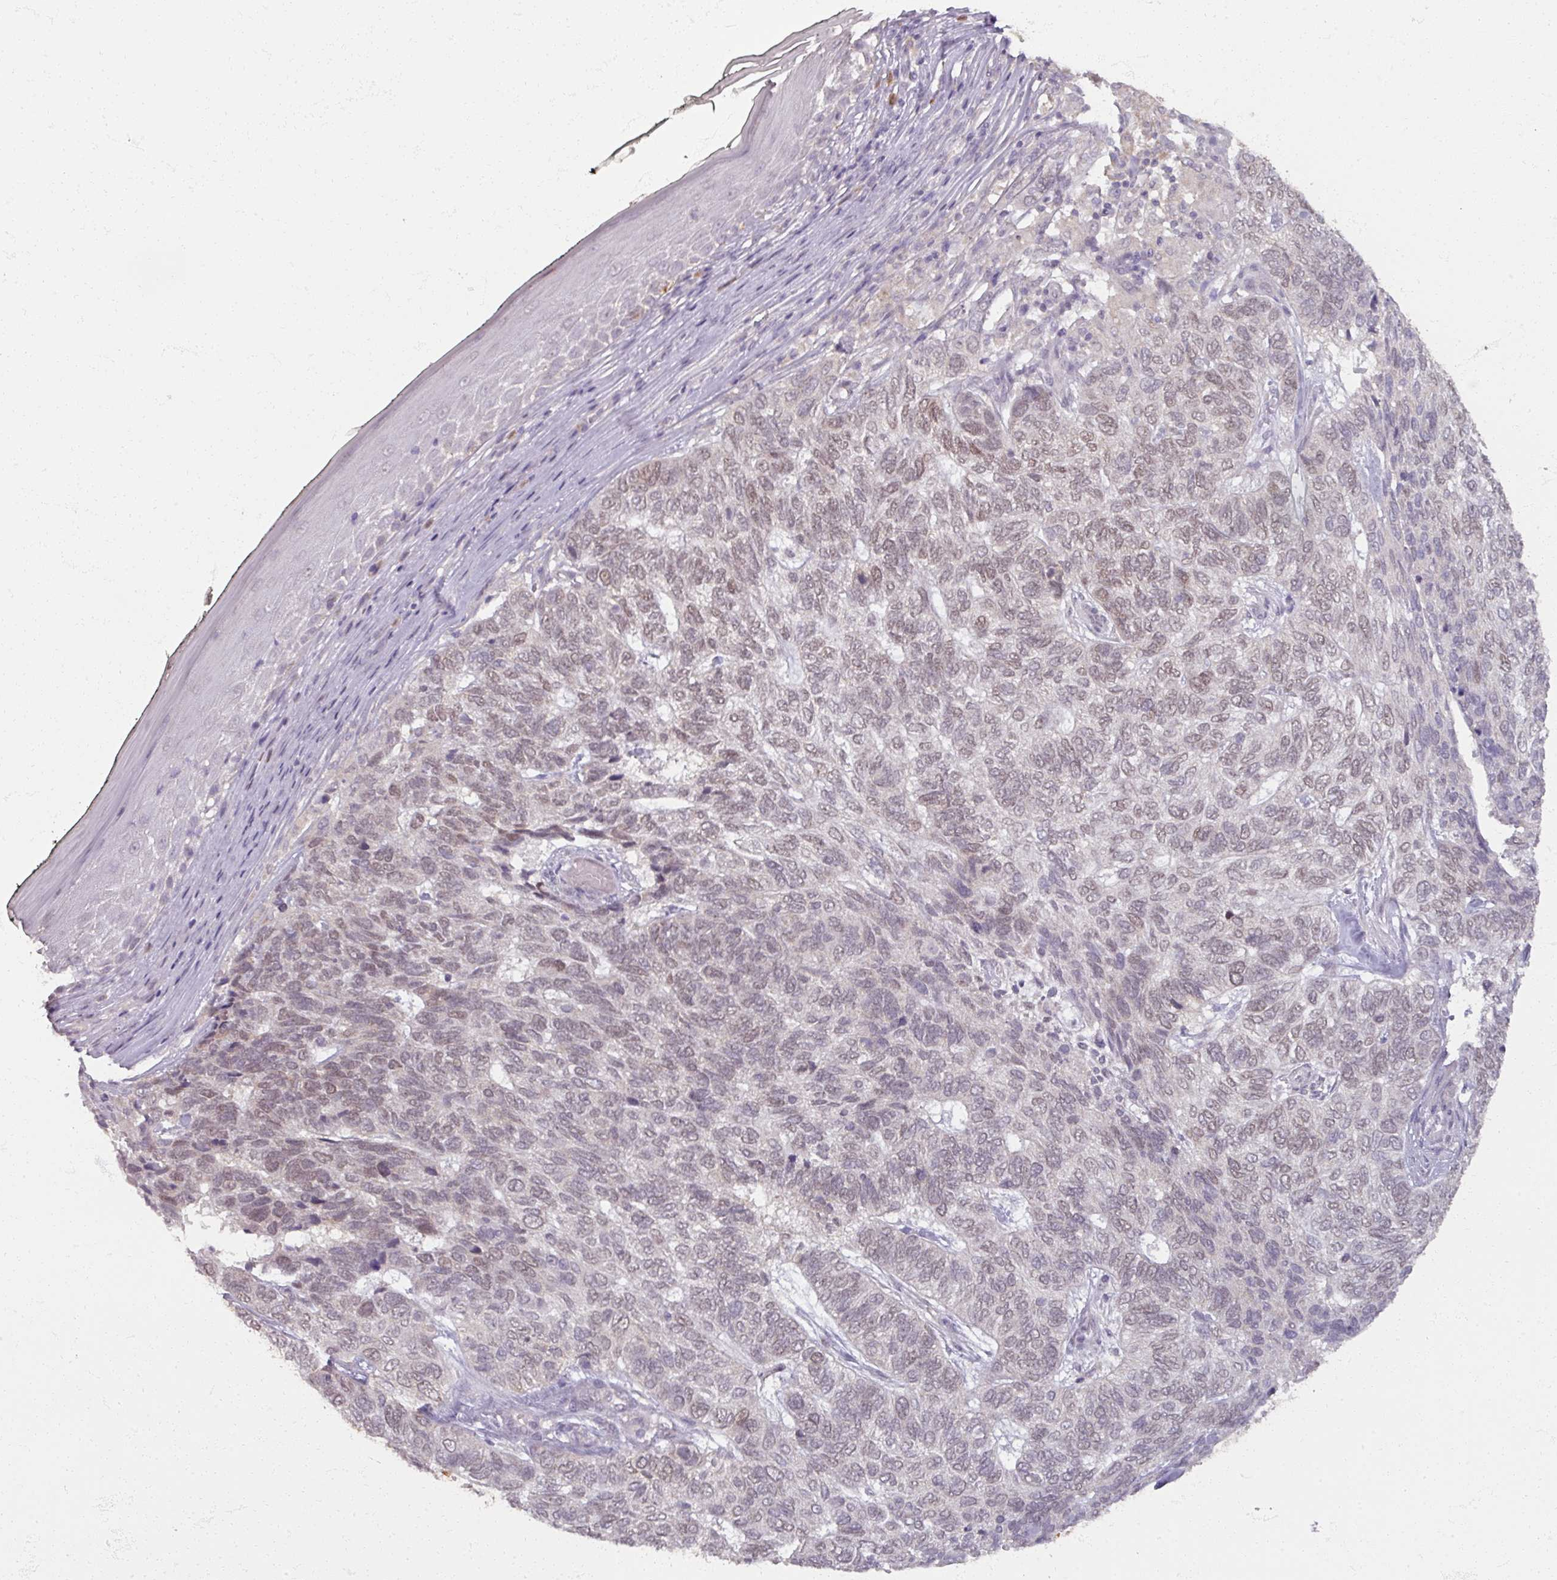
{"staining": {"intensity": "weak", "quantity": "<25%", "location": "nuclear"}, "tissue": "skin cancer", "cell_type": "Tumor cells", "image_type": "cancer", "snomed": [{"axis": "morphology", "description": "Basal cell carcinoma"}, {"axis": "topography", "description": "Skin"}], "caption": "IHC image of human skin cancer (basal cell carcinoma) stained for a protein (brown), which reveals no positivity in tumor cells. (Immunohistochemistry (ihc), brightfield microscopy, high magnification).", "gene": "SOX11", "patient": {"sex": "female", "age": 65}}